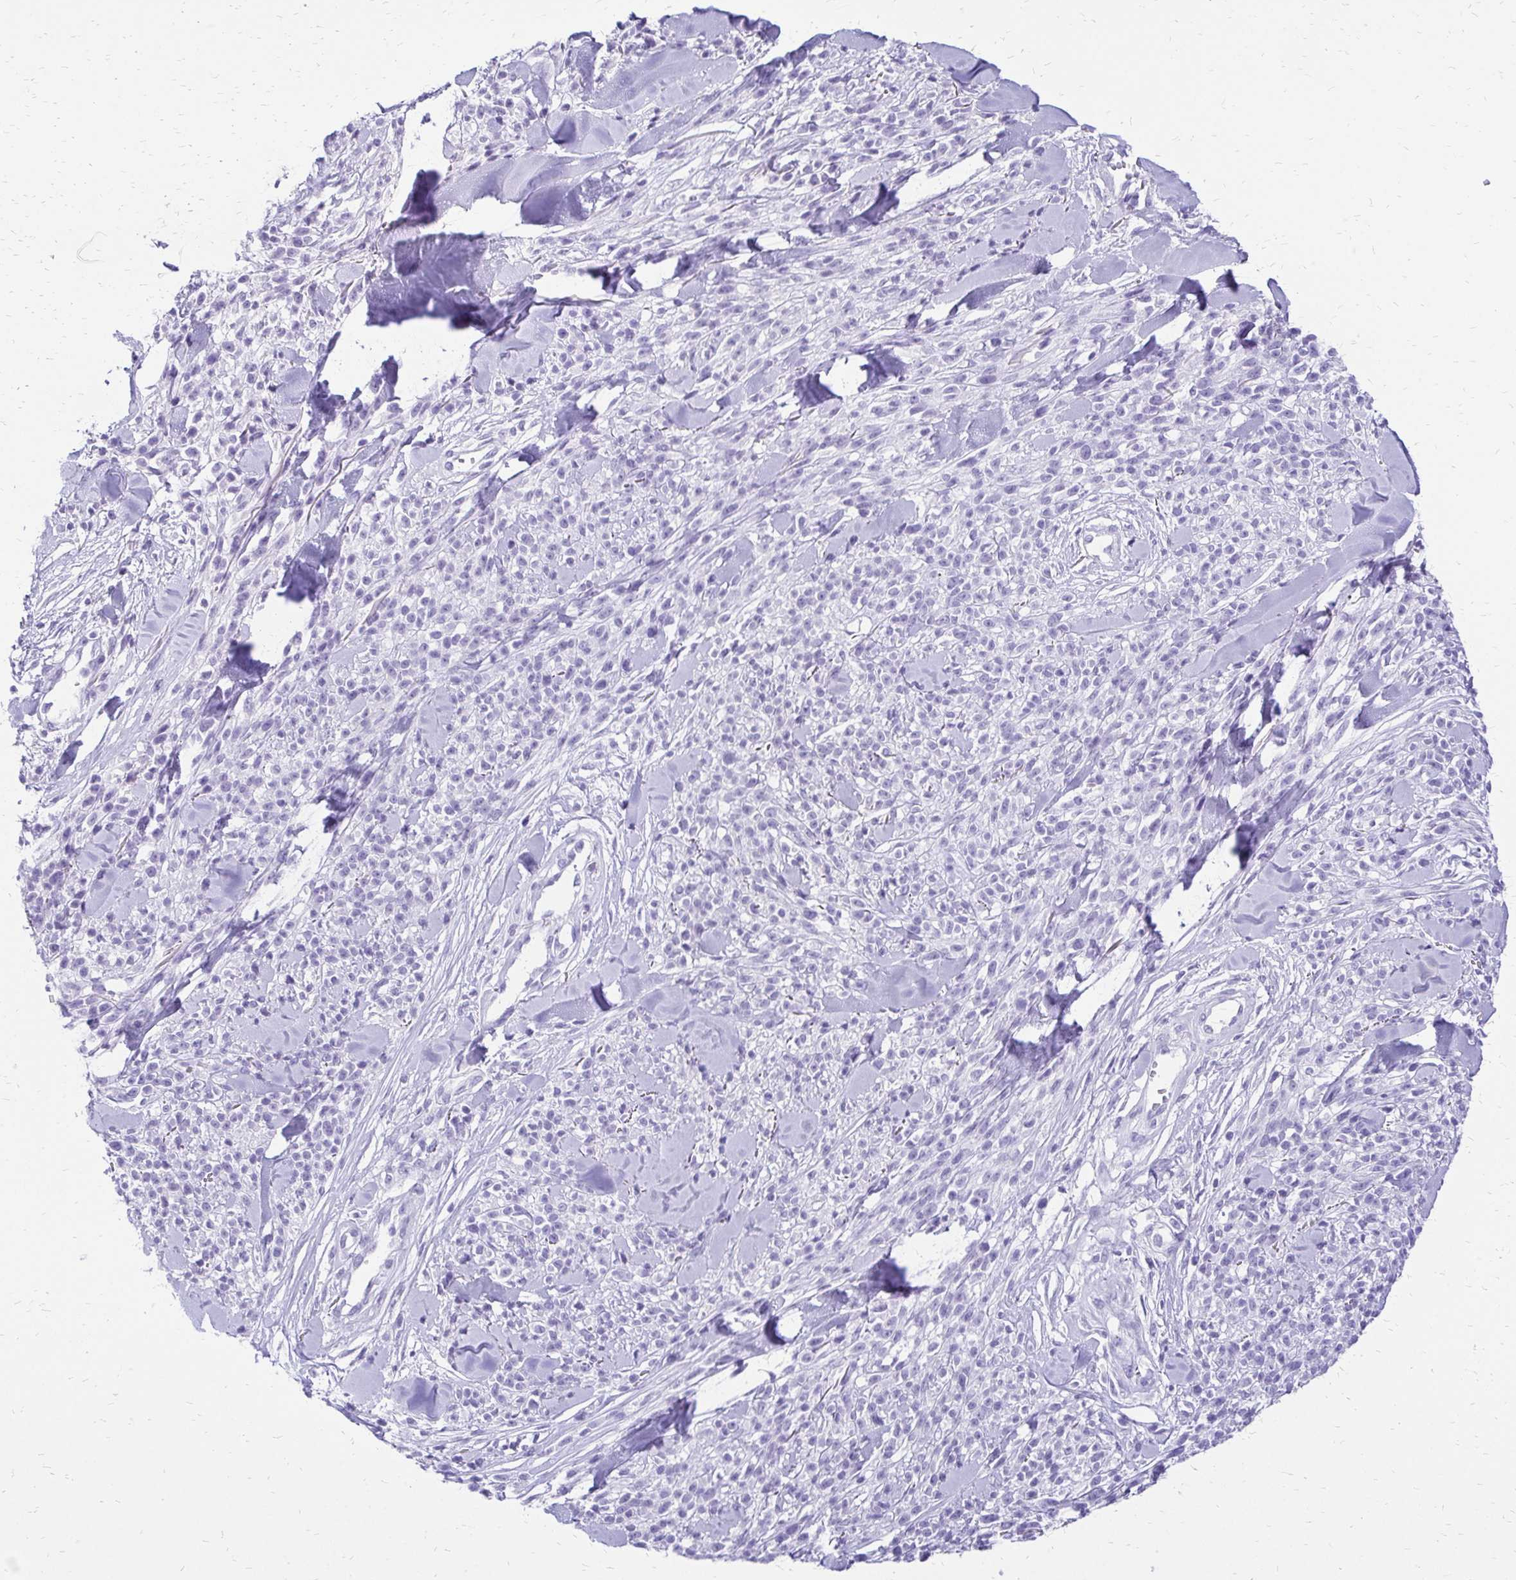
{"staining": {"intensity": "negative", "quantity": "none", "location": "none"}, "tissue": "melanoma", "cell_type": "Tumor cells", "image_type": "cancer", "snomed": [{"axis": "morphology", "description": "Malignant melanoma, NOS"}, {"axis": "topography", "description": "Skin"}, {"axis": "topography", "description": "Skin of trunk"}], "caption": "Tumor cells are negative for protein expression in human melanoma.", "gene": "SLC32A1", "patient": {"sex": "male", "age": 74}}